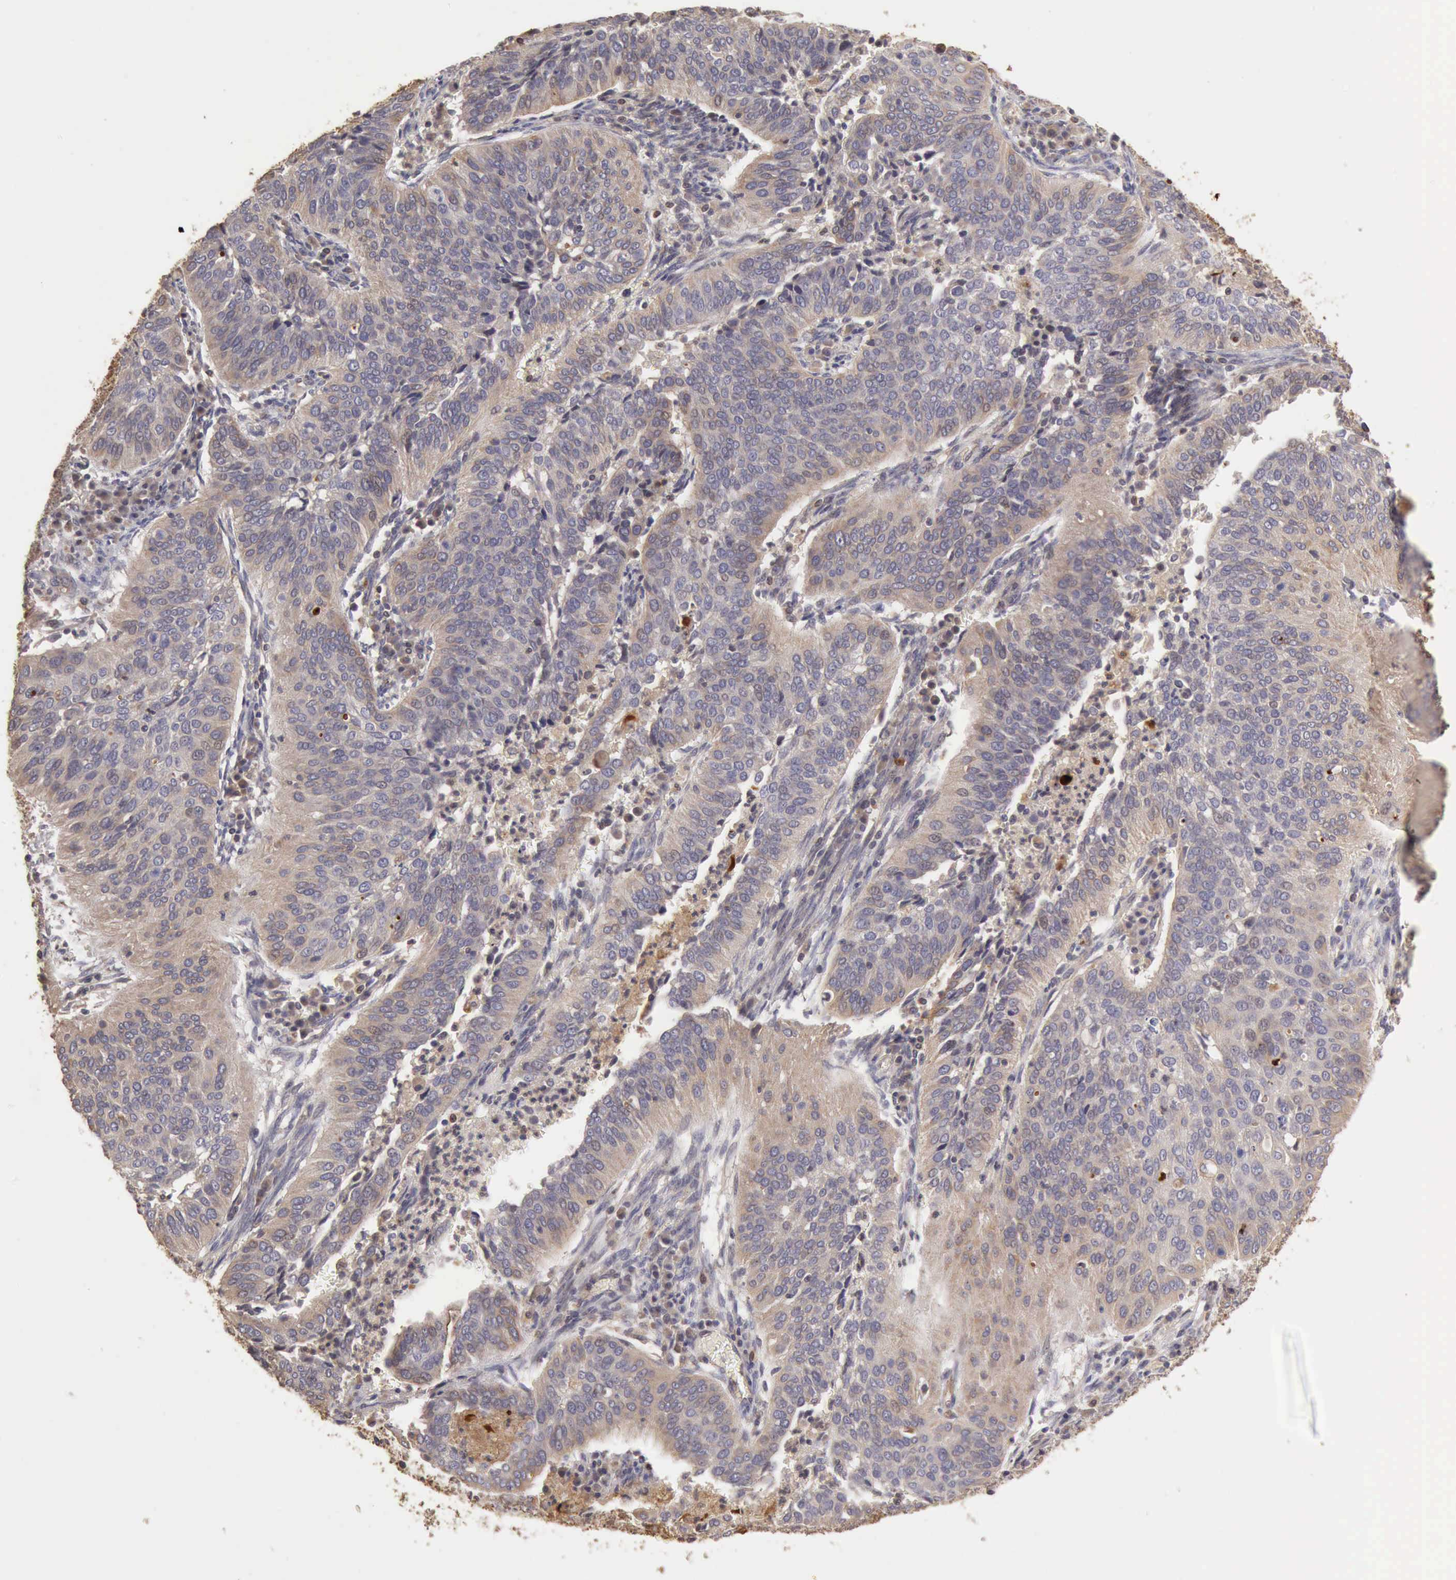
{"staining": {"intensity": "negative", "quantity": "none", "location": "none"}, "tissue": "cervical cancer", "cell_type": "Tumor cells", "image_type": "cancer", "snomed": [{"axis": "morphology", "description": "Squamous cell carcinoma, NOS"}, {"axis": "topography", "description": "Cervix"}], "caption": "This is an IHC photomicrograph of human cervical squamous cell carcinoma. There is no staining in tumor cells.", "gene": "BMX", "patient": {"sex": "female", "age": 39}}